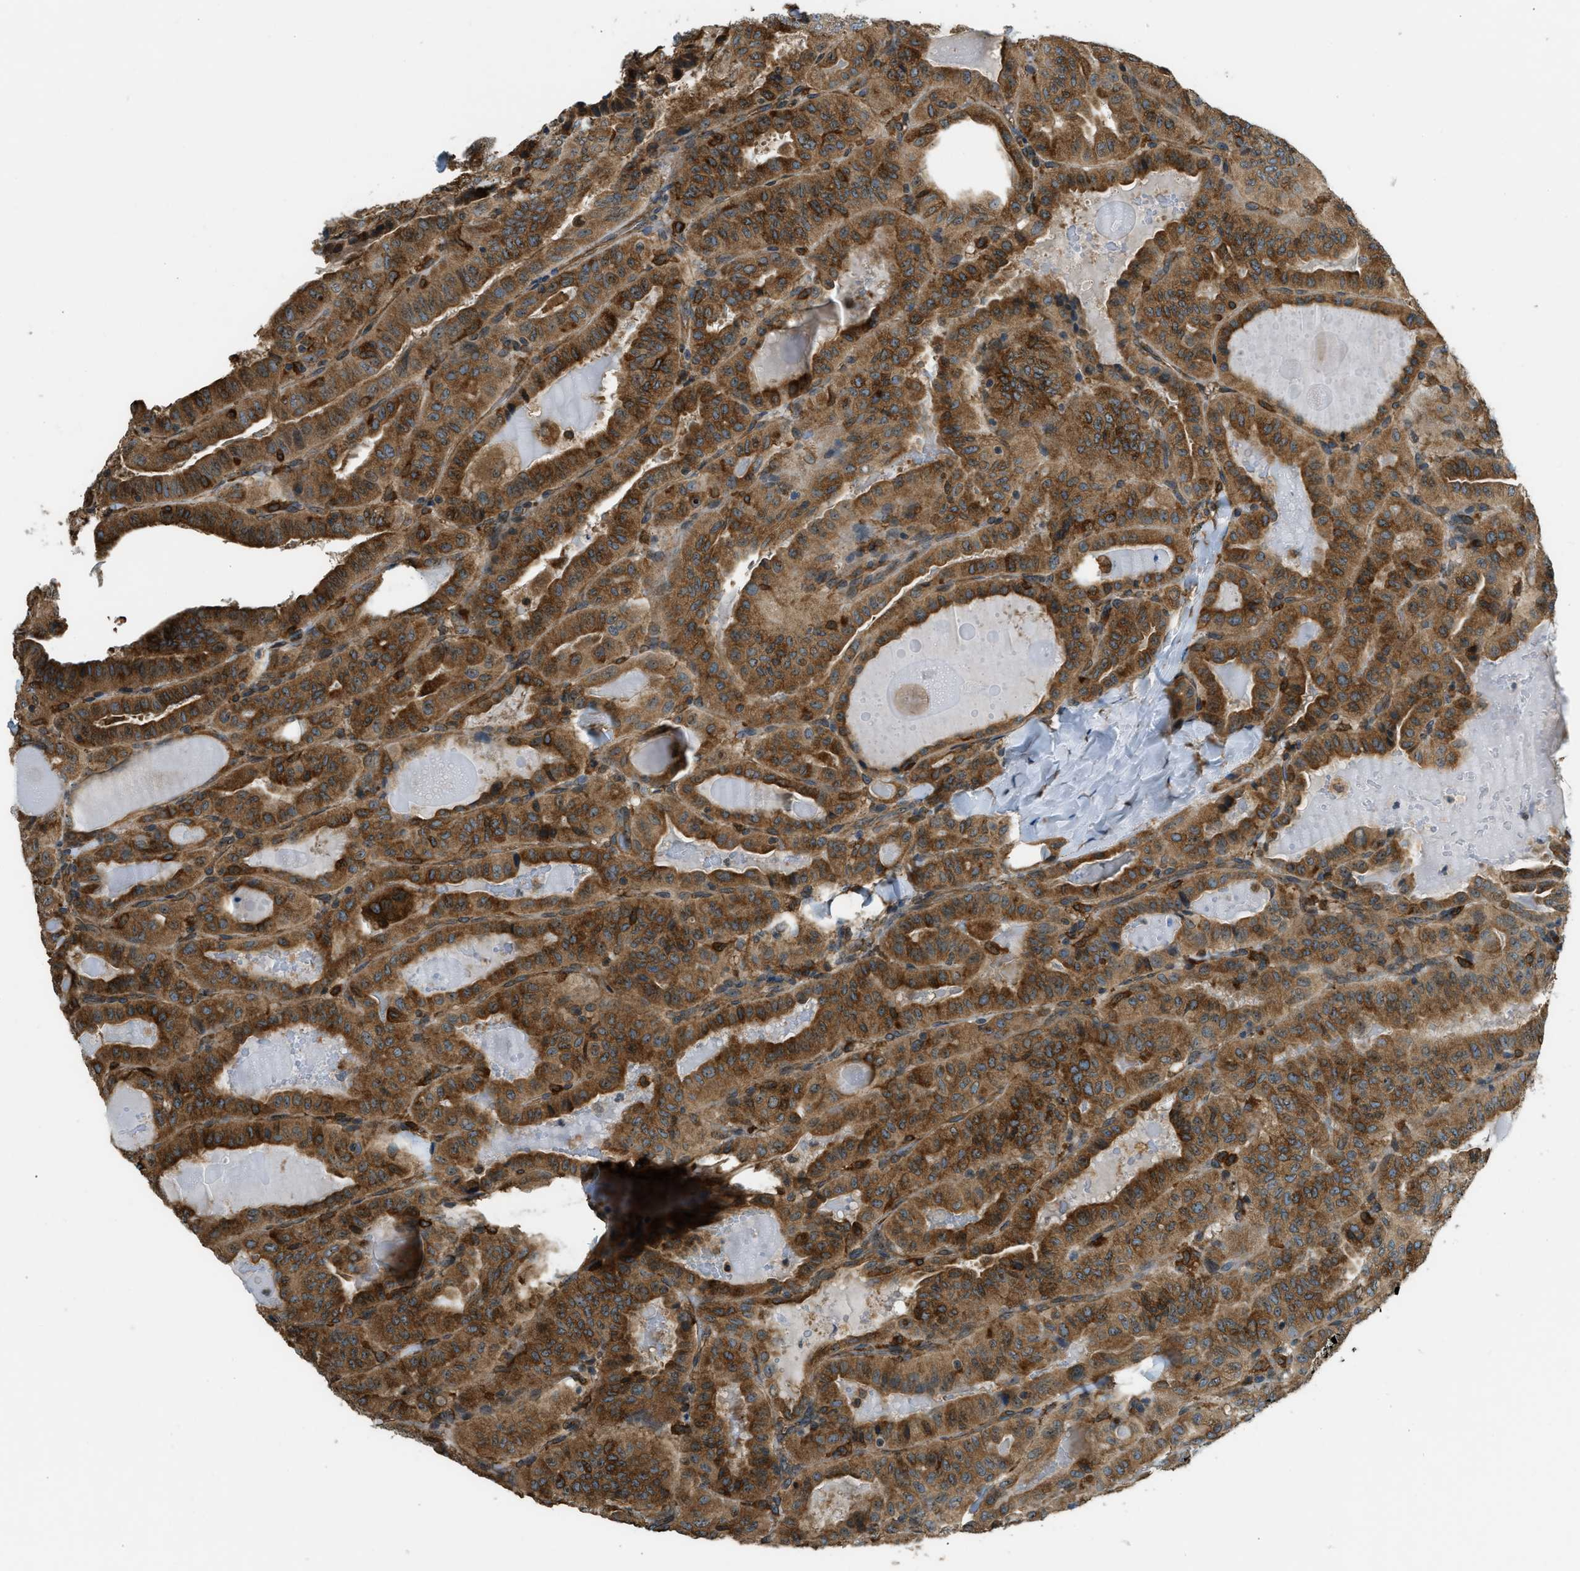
{"staining": {"intensity": "strong", "quantity": ">75%", "location": "cytoplasmic/membranous"}, "tissue": "thyroid cancer", "cell_type": "Tumor cells", "image_type": "cancer", "snomed": [{"axis": "morphology", "description": "Papillary adenocarcinoma, NOS"}, {"axis": "topography", "description": "Thyroid gland"}], "caption": "A brown stain labels strong cytoplasmic/membranous expression of a protein in thyroid cancer (papillary adenocarcinoma) tumor cells.", "gene": "OS9", "patient": {"sex": "male", "age": 77}}